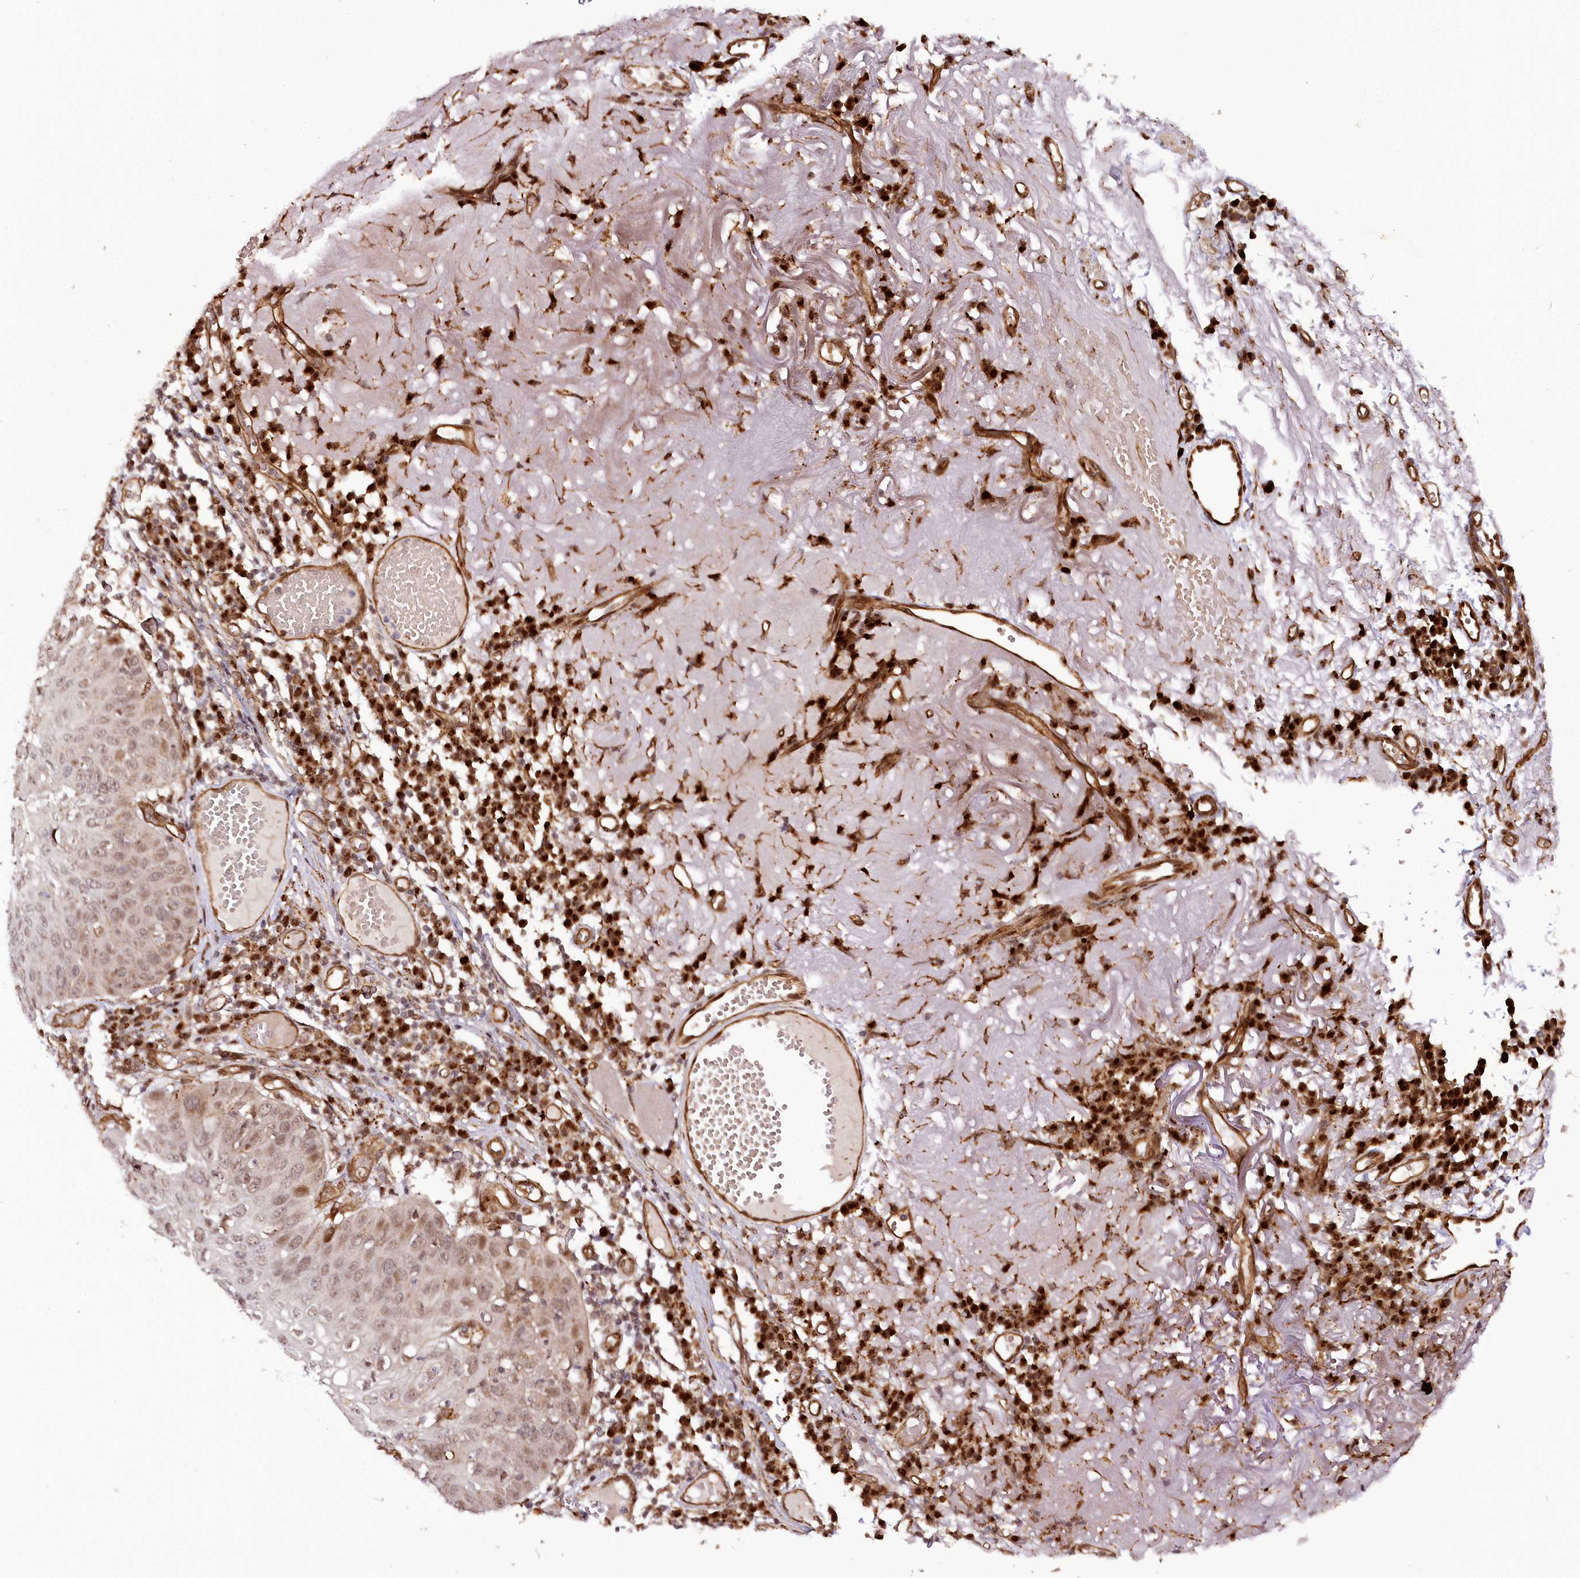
{"staining": {"intensity": "moderate", "quantity": ">75%", "location": "nuclear"}, "tissue": "skin cancer", "cell_type": "Tumor cells", "image_type": "cancer", "snomed": [{"axis": "morphology", "description": "Squamous cell carcinoma, NOS"}, {"axis": "topography", "description": "Skin"}], "caption": "Skin cancer stained with a brown dye reveals moderate nuclear positive staining in about >75% of tumor cells.", "gene": "COPG1", "patient": {"sex": "female", "age": 90}}